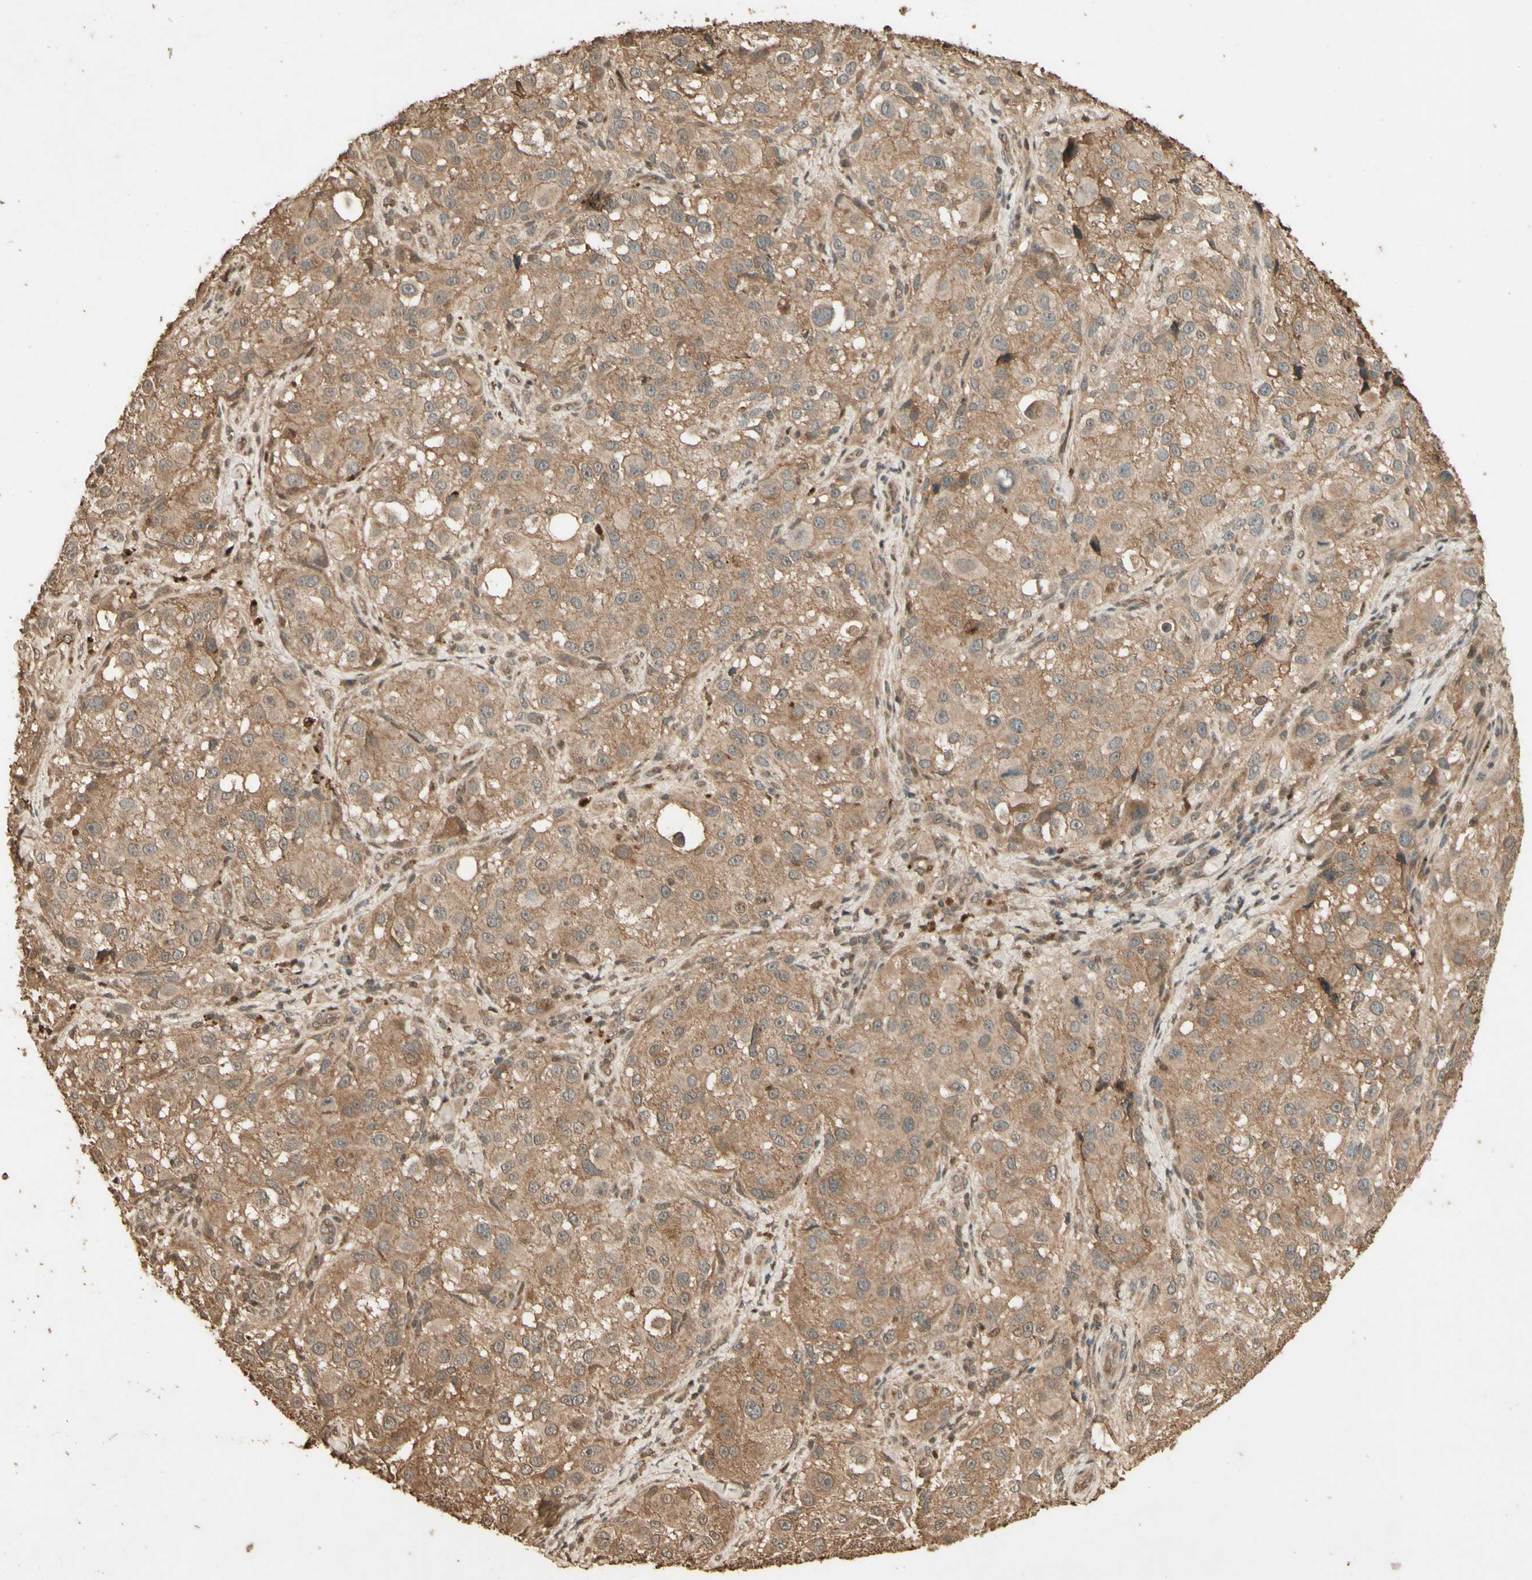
{"staining": {"intensity": "moderate", "quantity": ">75%", "location": "cytoplasmic/membranous"}, "tissue": "melanoma", "cell_type": "Tumor cells", "image_type": "cancer", "snomed": [{"axis": "morphology", "description": "Necrosis, NOS"}, {"axis": "morphology", "description": "Malignant melanoma, NOS"}, {"axis": "topography", "description": "Skin"}], "caption": "Protein staining demonstrates moderate cytoplasmic/membranous expression in approximately >75% of tumor cells in malignant melanoma.", "gene": "SMAD9", "patient": {"sex": "female", "age": 87}}